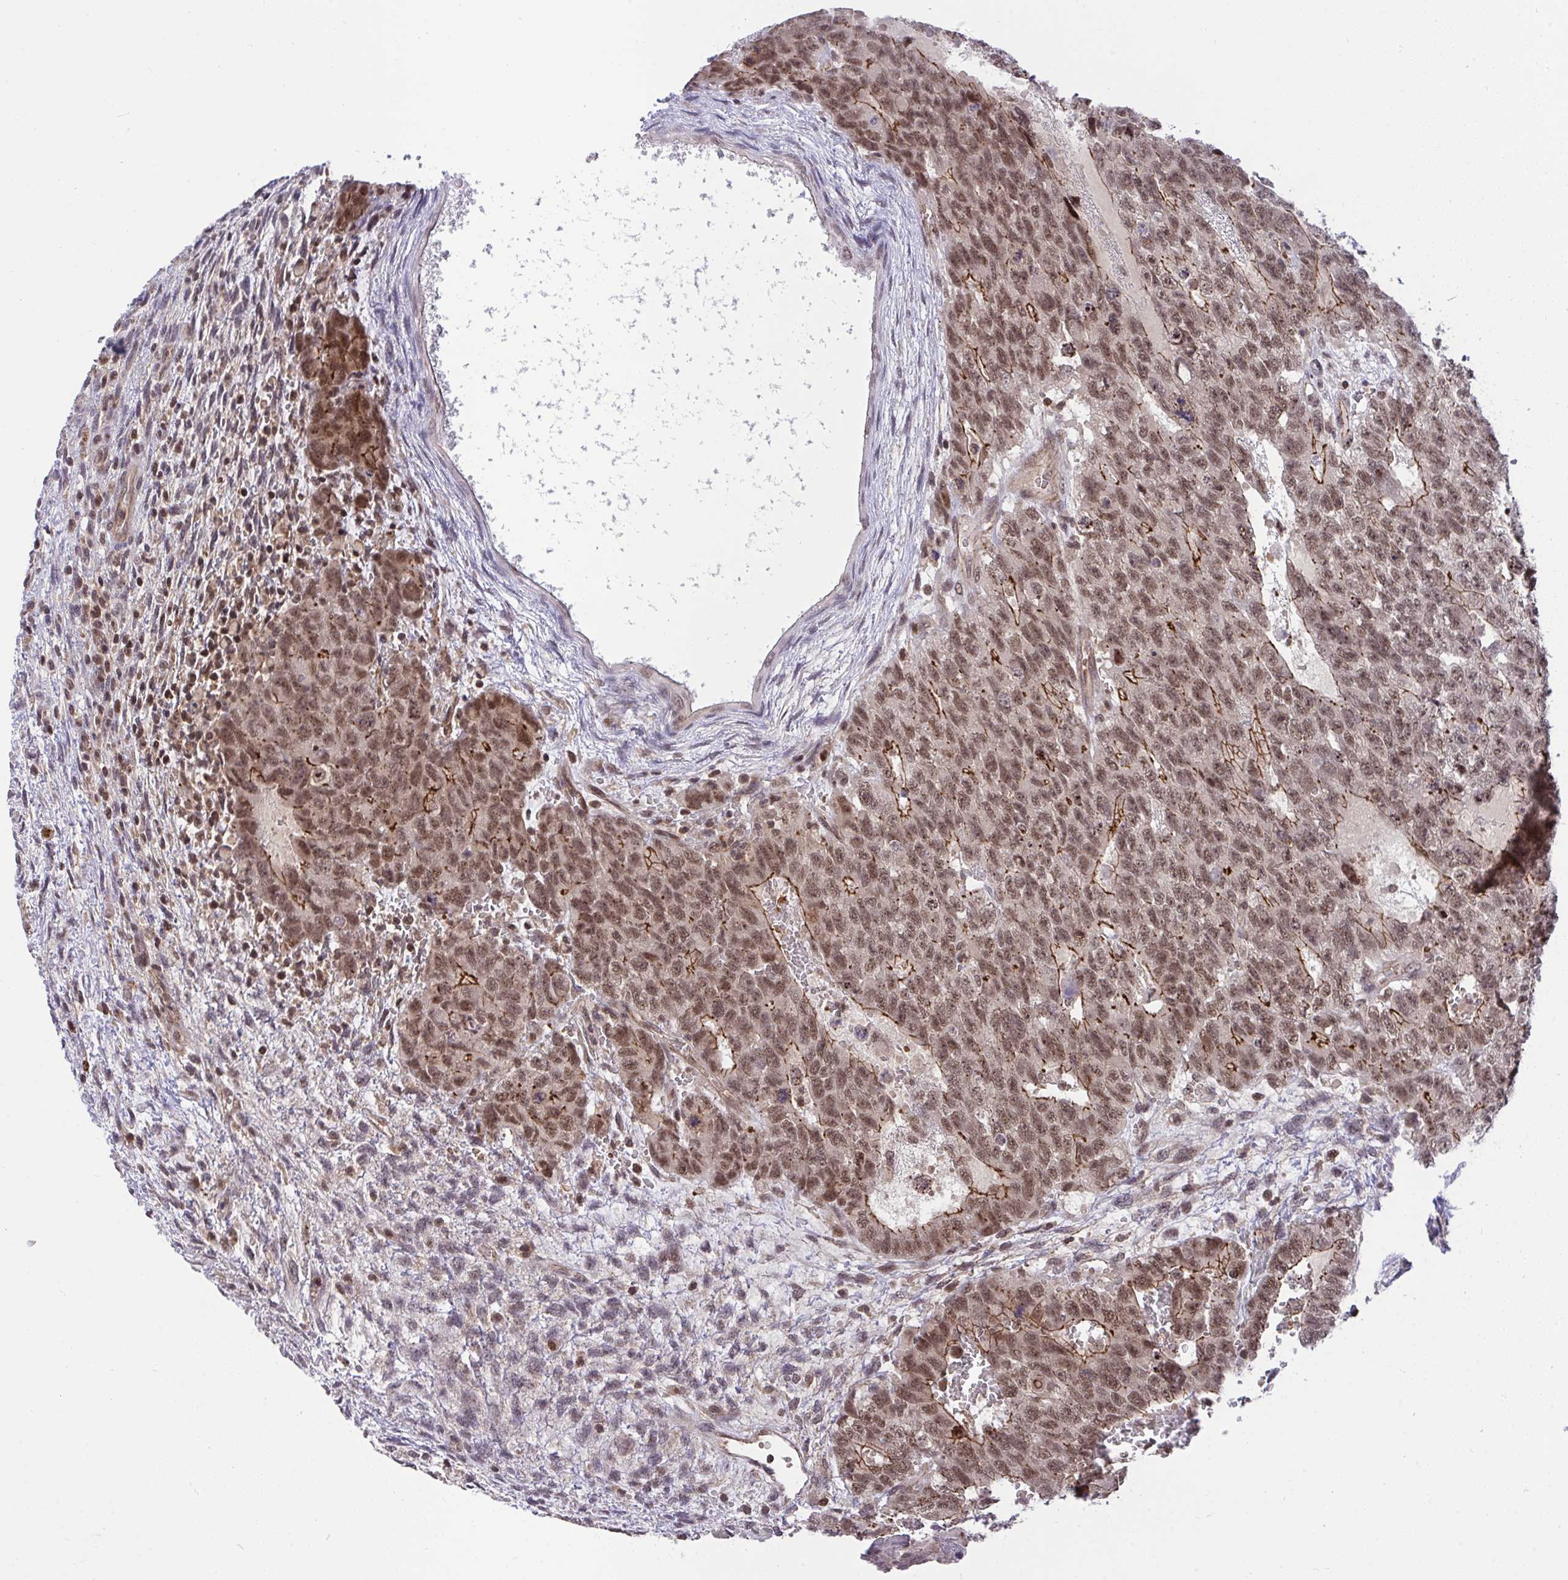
{"staining": {"intensity": "moderate", "quantity": ">75%", "location": "cytoplasmic/membranous,nuclear"}, "tissue": "testis cancer", "cell_type": "Tumor cells", "image_type": "cancer", "snomed": [{"axis": "morphology", "description": "Carcinoma, Embryonal, NOS"}, {"axis": "topography", "description": "Testis"}], "caption": "This photomicrograph exhibits immunohistochemistry staining of embryonal carcinoma (testis), with medium moderate cytoplasmic/membranous and nuclear positivity in about >75% of tumor cells.", "gene": "PPP1CA", "patient": {"sex": "male", "age": 26}}